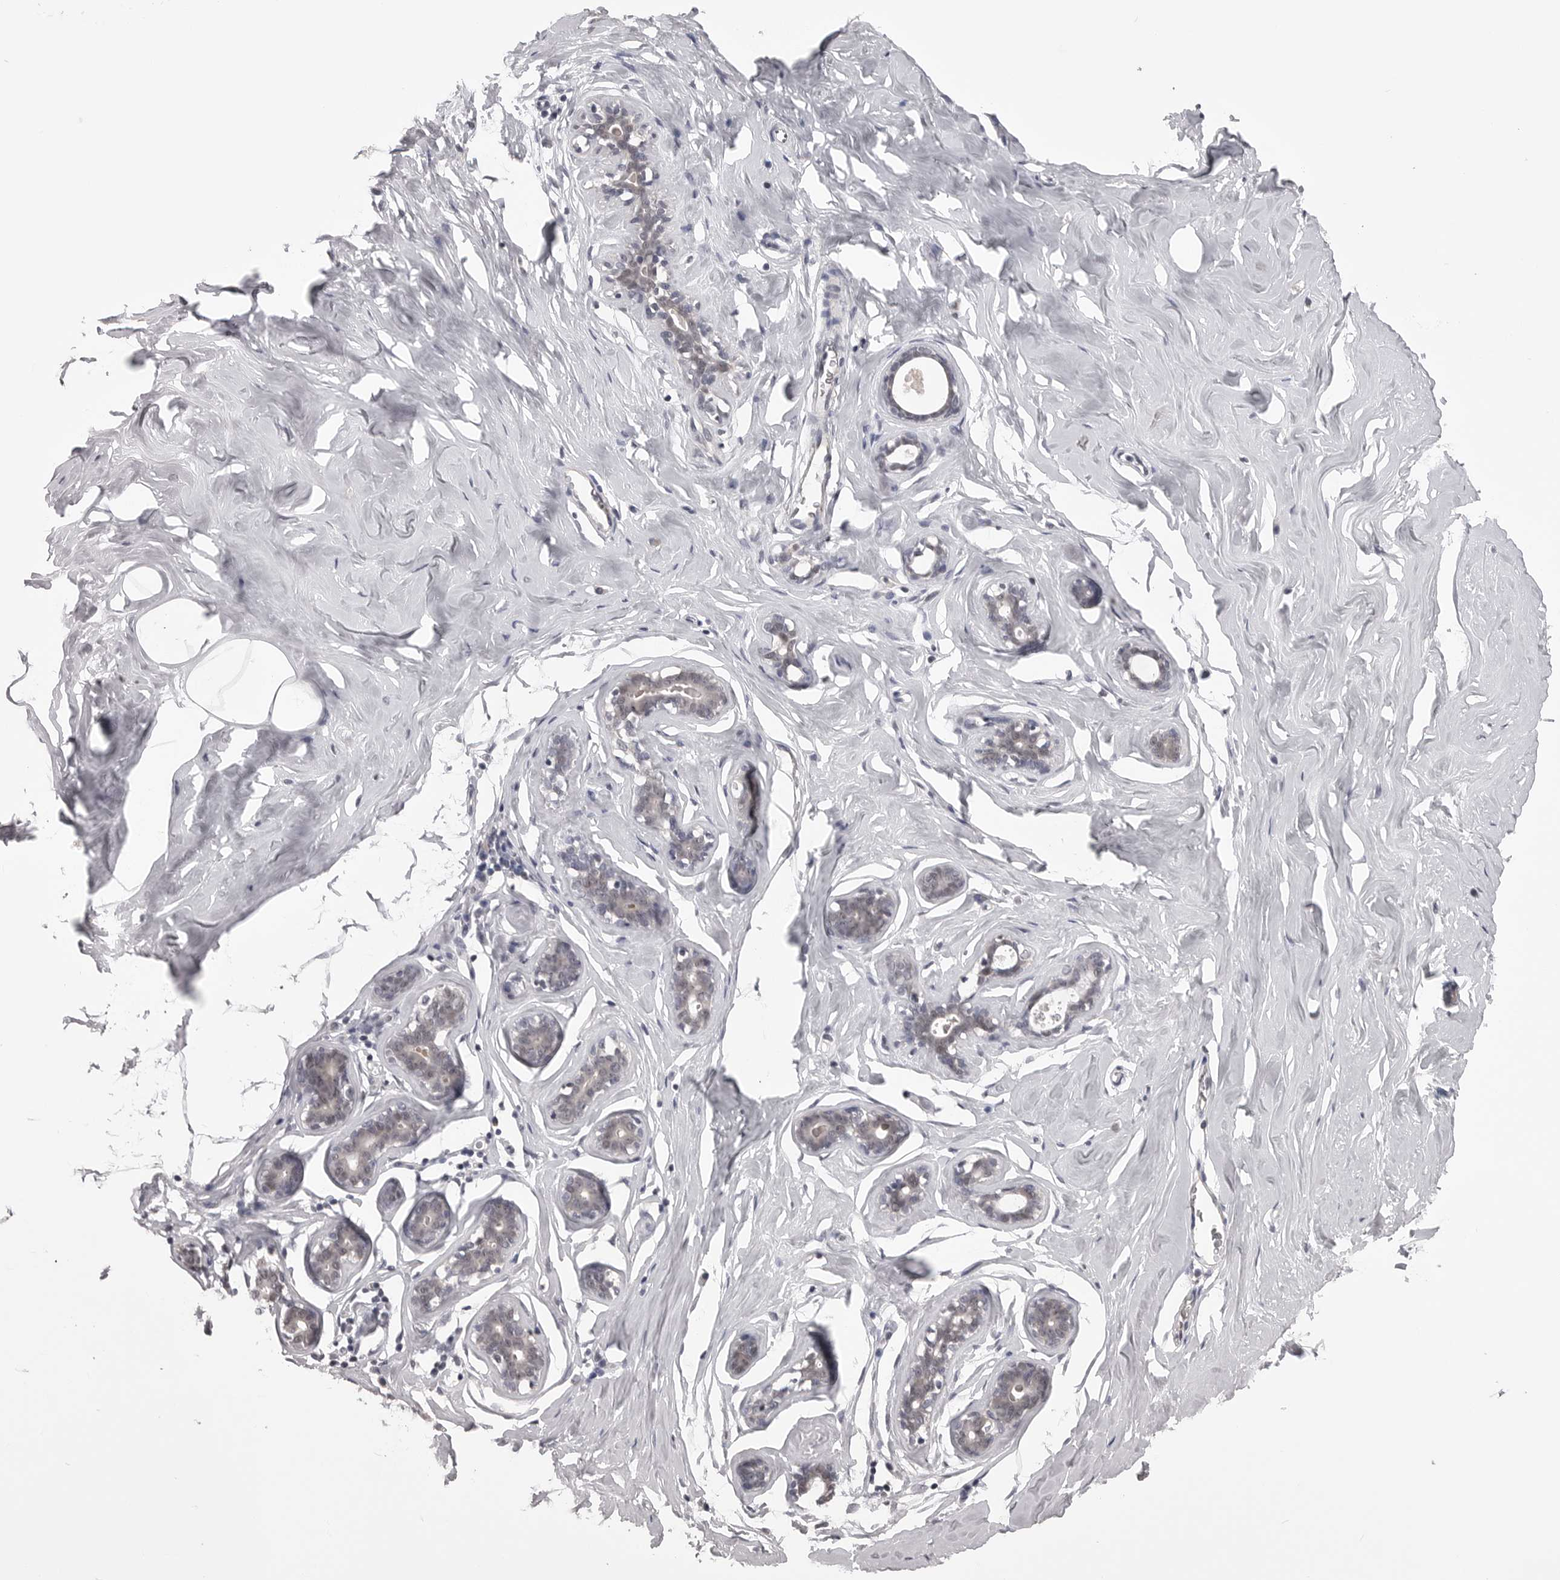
{"staining": {"intensity": "negative", "quantity": "none", "location": "none"}, "tissue": "adipose tissue", "cell_type": "Adipocytes", "image_type": "normal", "snomed": [{"axis": "morphology", "description": "Normal tissue, NOS"}, {"axis": "morphology", "description": "Fibrosis, NOS"}, {"axis": "topography", "description": "Breast"}, {"axis": "topography", "description": "Adipose tissue"}], "caption": "Adipocytes show no significant protein expression in benign adipose tissue. (DAB immunohistochemistry (IHC) with hematoxylin counter stain).", "gene": "DLG2", "patient": {"sex": "female", "age": 39}}